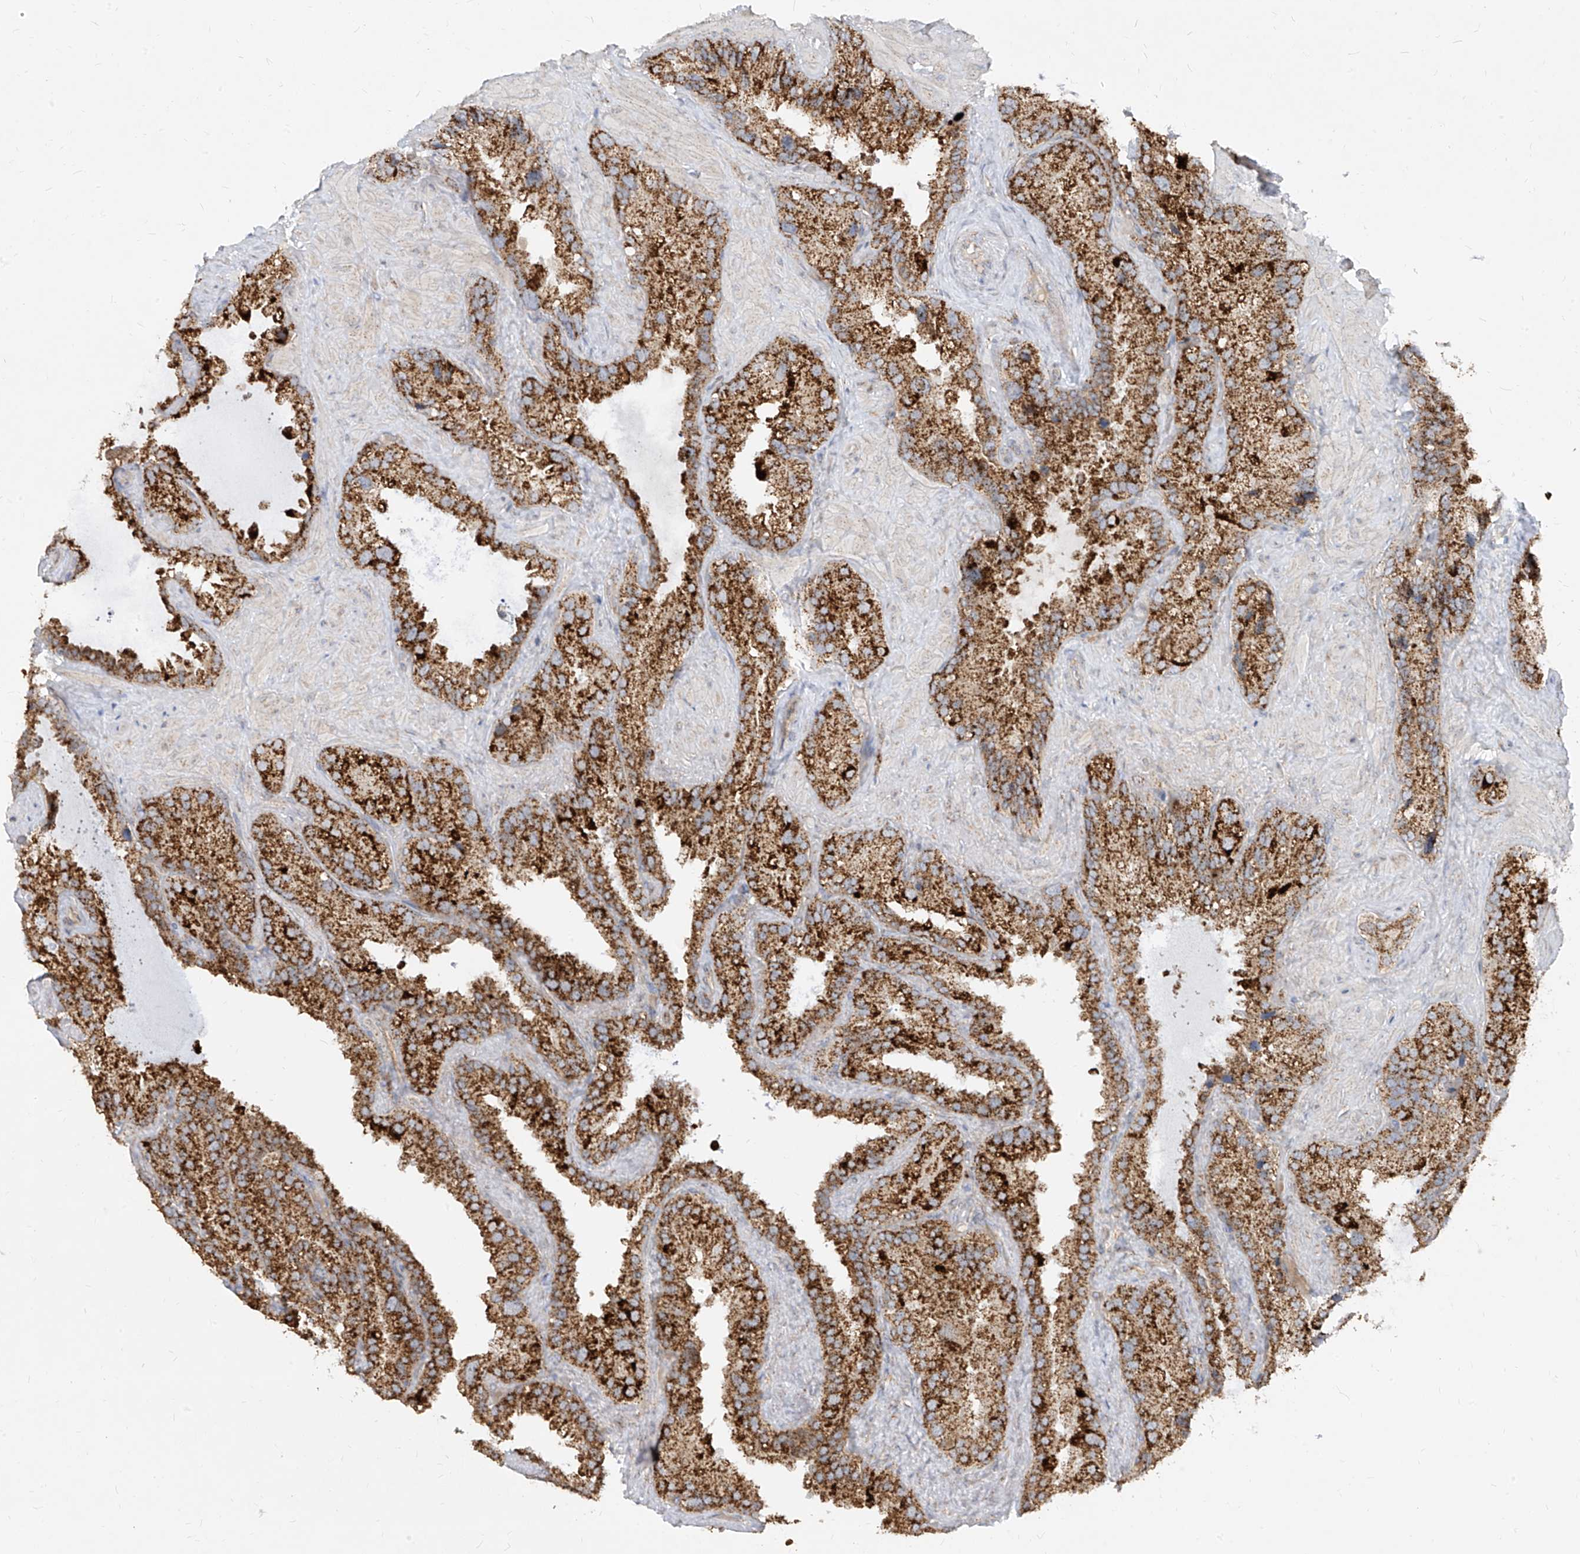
{"staining": {"intensity": "strong", "quantity": ">75%", "location": "cytoplasmic/membranous"}, "tissue": "seminal vesicle", "cell_type": "Glandular cells", "image_type": "normal", "snomed": [{"axis": "morphology", "description": "Normal tissue, NOS"}, {"axis": "topography", "description": "Prostate"}, {"axis": "topography", "description": "Seminal veicle"}], "caption": "High-magnification brightfield microscopy of normal seminal vesicle stained with DAB (3,3'-diaminobenzidine) (brown) and counterstained with hematoxylin (blue). glandular cells exhibit strong cytoplasmic/membranous positivity is present in approximately>75% of cells. The protein of interest is stained brown, and the nuclei are stained in blue (DAB IHC with brightfield microscopy, high magnification).", "gene": "ABCD3", "patient": {"sex": "male", "age": 68}}